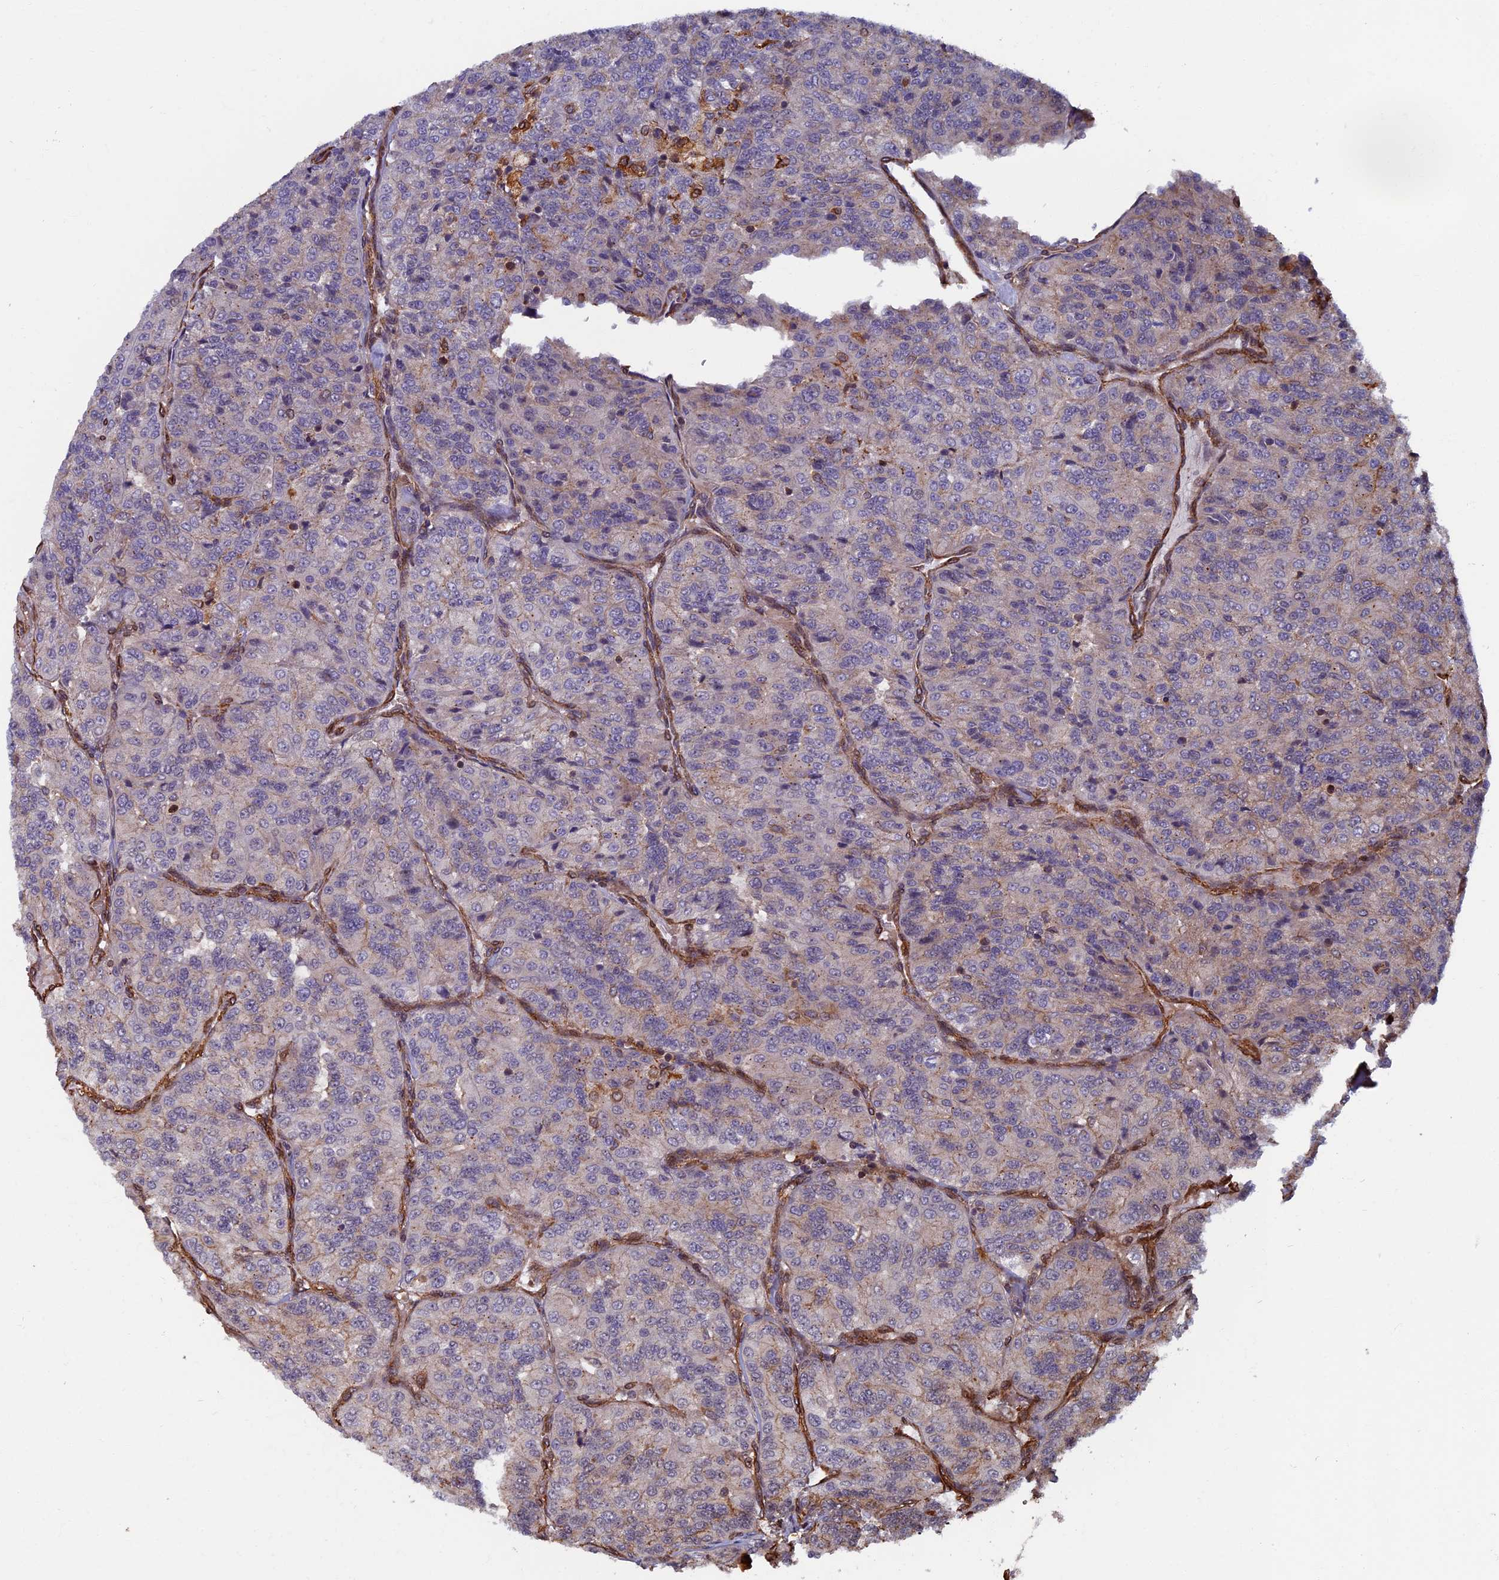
{"staining": {"intensity": "weak", "quantity": "<25%", "location": "cytoplasmic/membranous,nuclear"}, "tissue": "renal cancer", "cell_type": "Tumor cells", "image_type": "cancer", "snomed": [{"axis": "morphology", "description": "Adenocarcinoma, NOS"}, {"axis": "topography", "description": "Kidney"}], "caption": "Image shows no significant protein positivity in tumor cells of adenocarcinoma (renal).", "gene": "CTDP1", "patient": {"sex": "female", "age": 63}}